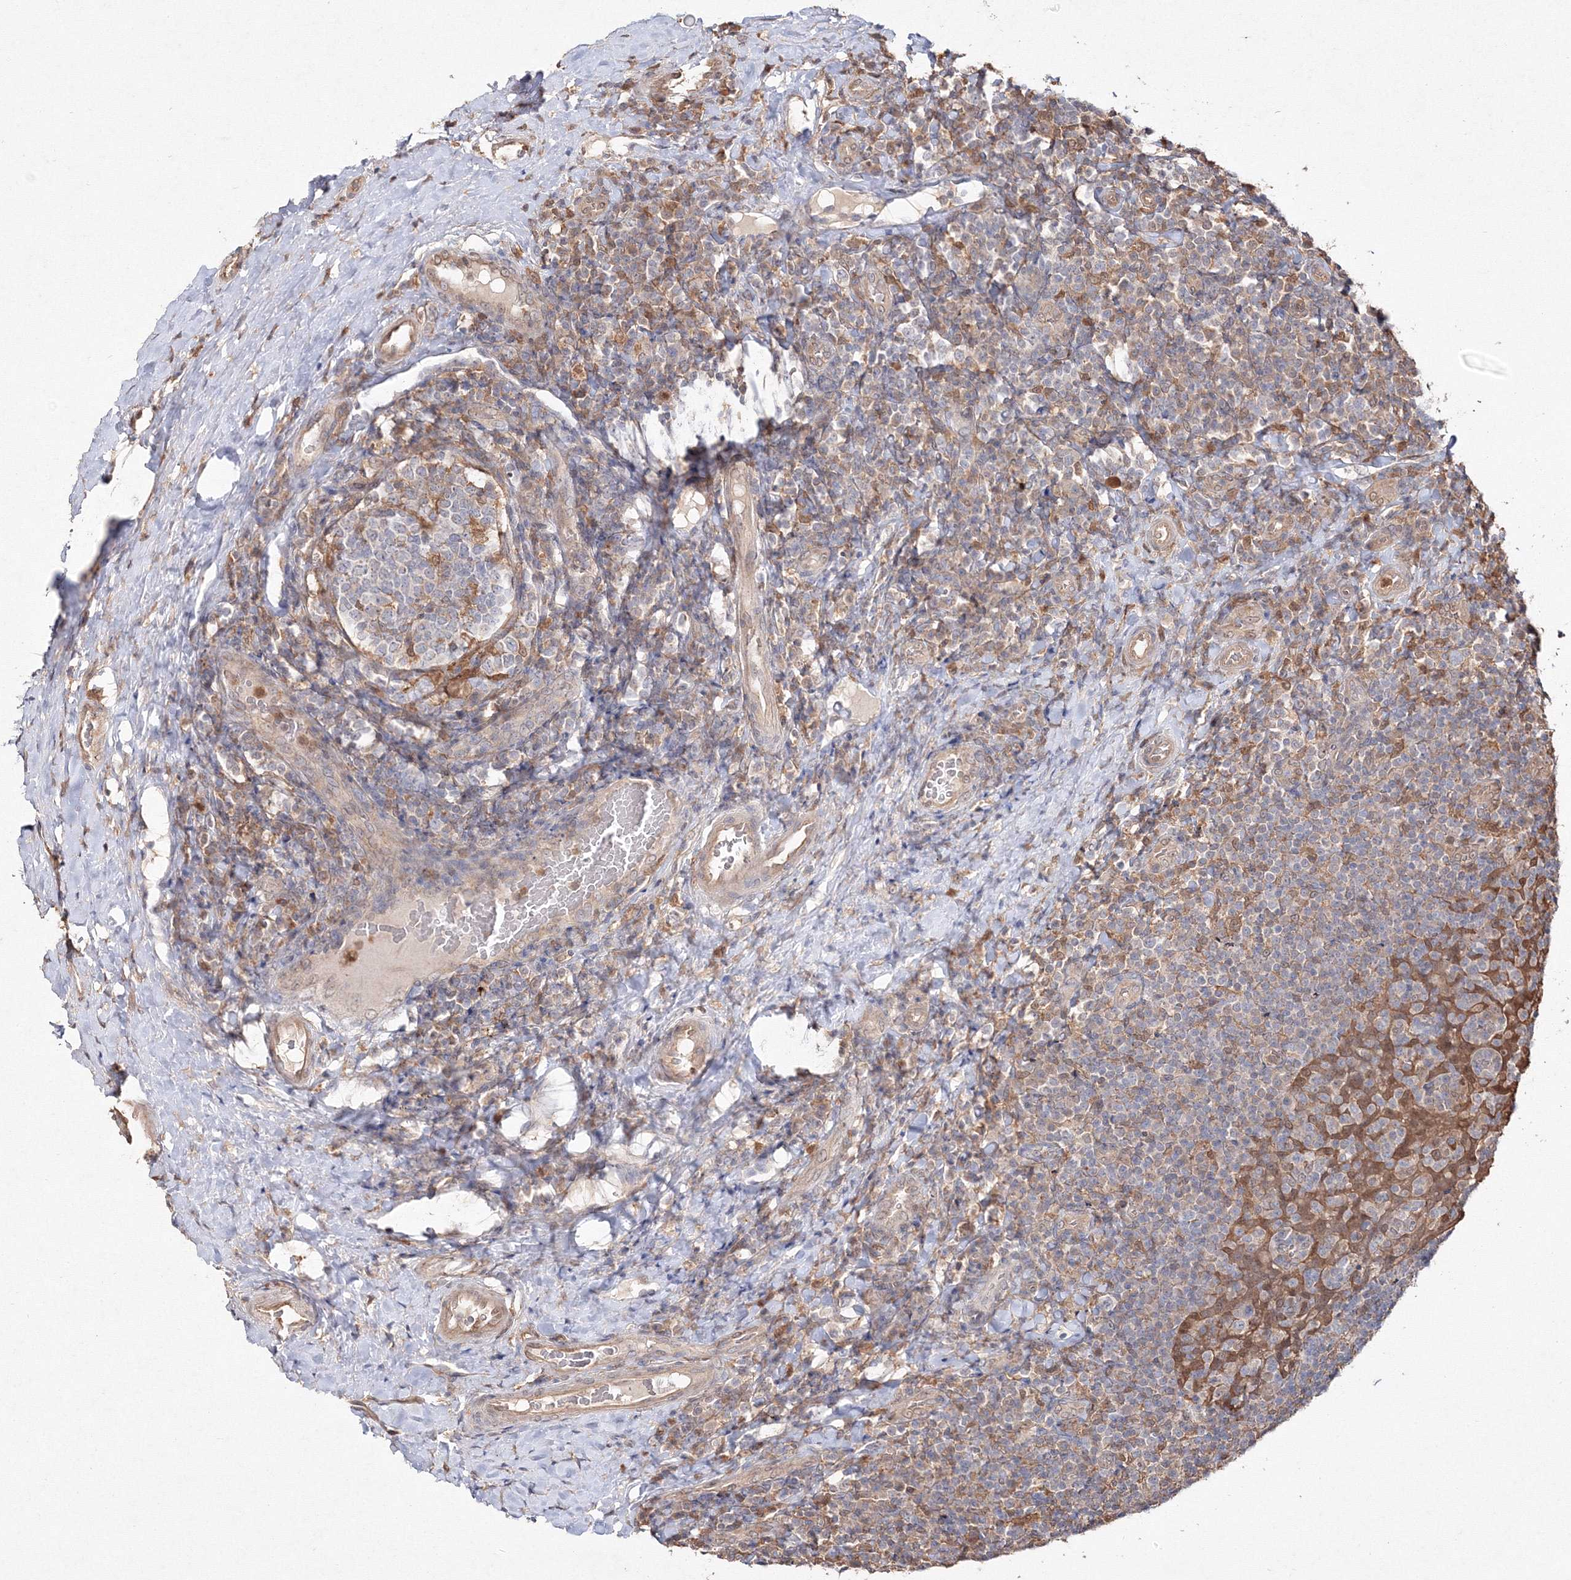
{"staining": {"intensity": "weak", "quantity": "<25%", "location": "cytoplasmic/membranous"}, "tissue": "tonsil", "cell_type": "Germinal center cells", "image_type": "normal", "snomed": [{"axis": "morphology", "description": "Normal tissue, NOS"}, {"axis": "topography", "description": "Tonsil"}], "caption": "The image demonstrates no significant positivity in germinal center cells of tonsil. (DAB IHC visualized using brightfield microscopy, high magnification).", "gene": "S100A11", "patient": {"sex": "male", "age": 17}}